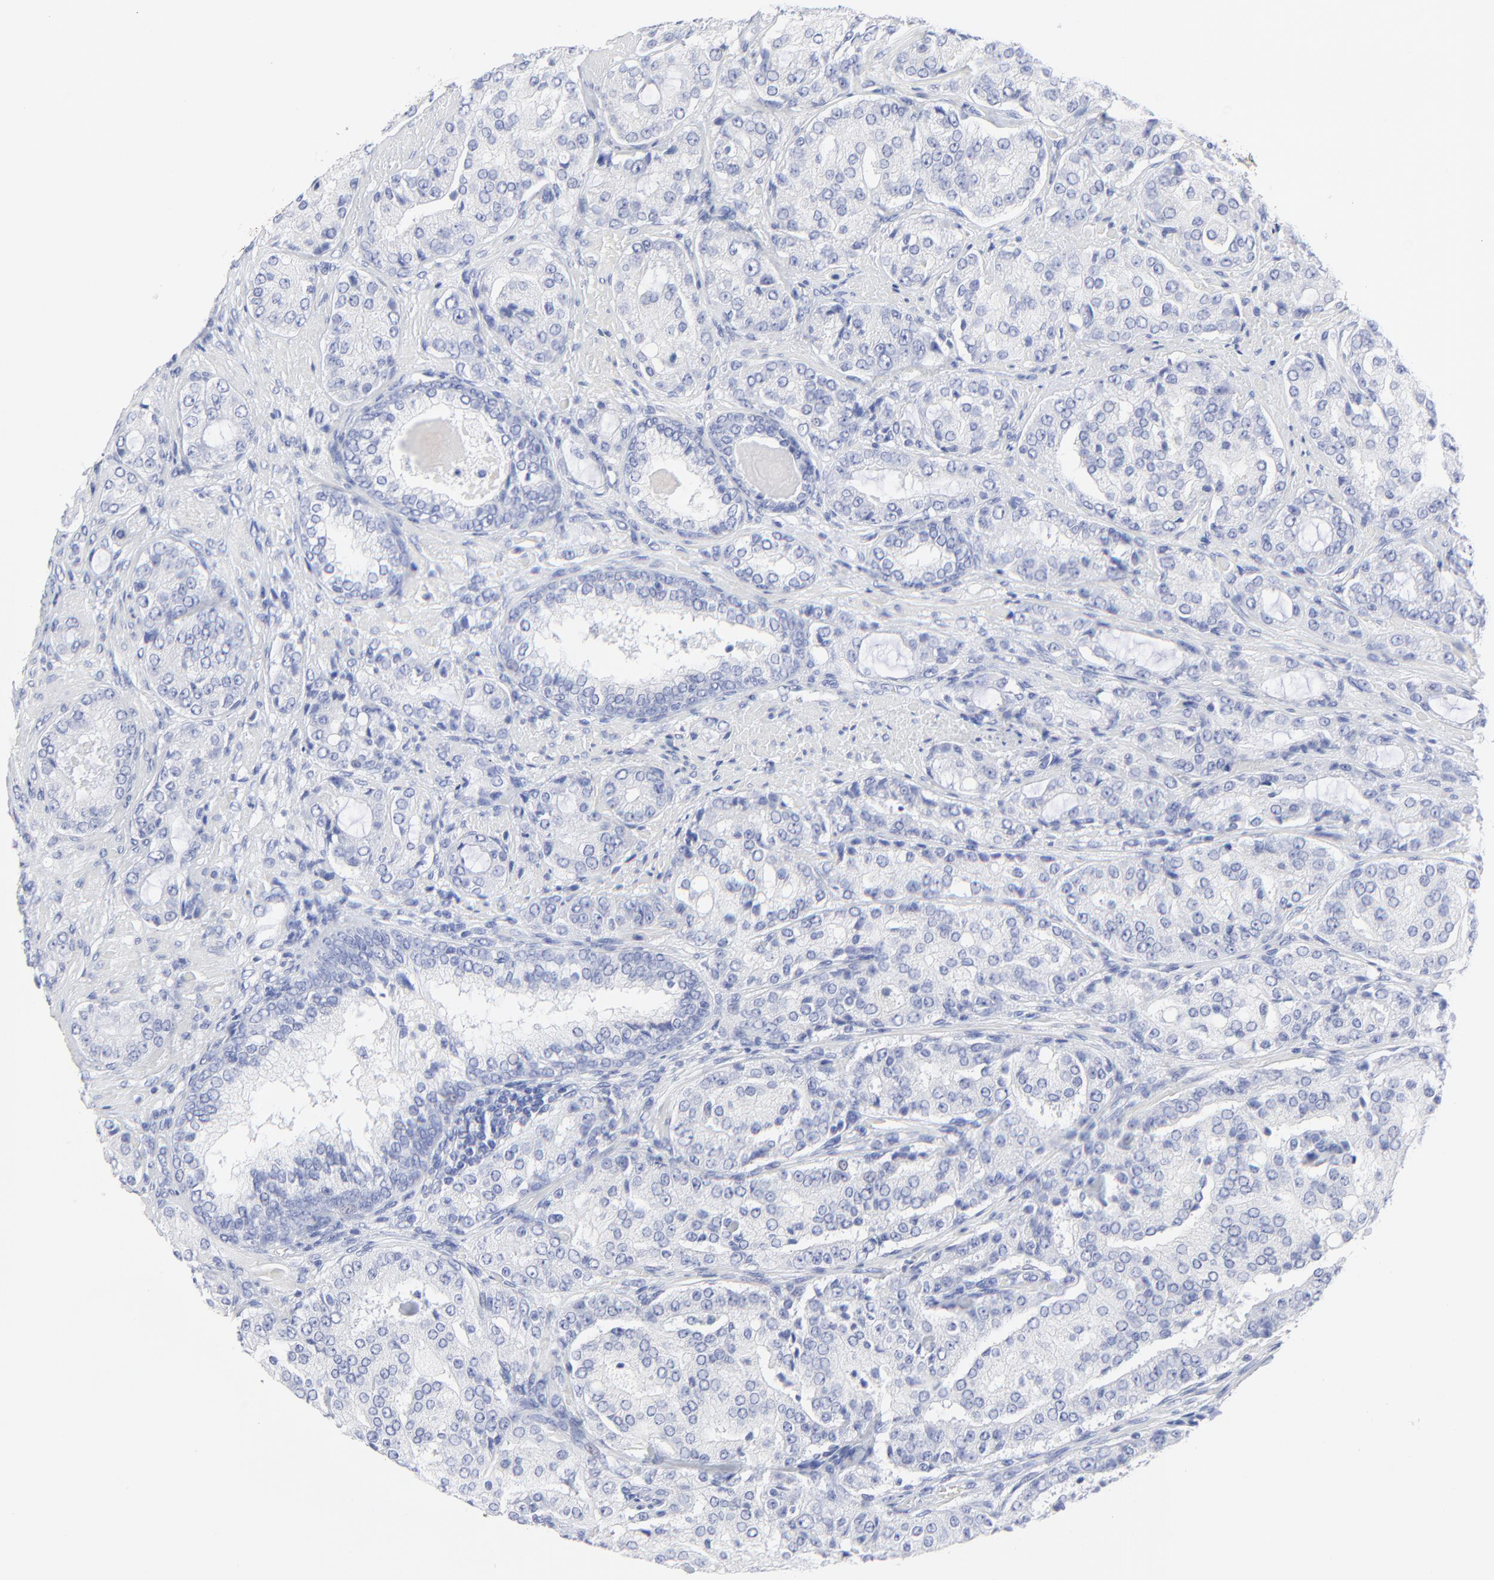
{"staining": {"intensity": "negative", "quantity": "none", "location": "none"}, "tissue": "prostate cancer", "cell_type": "Tumor cells", "image_type": "cancer", "snomed": [{"axis": "morphology", "description": "Adenocarcinoma, High grade"}, {"axis": "topography", "description": "Prostate"}], "caption": "A micrograph of prostate high-grade adenocarcinoma stained for a protein reveals no brown staining in tumor cells.", "gene": "PSD3", "patient": {"sex": "male", "age": 72}}